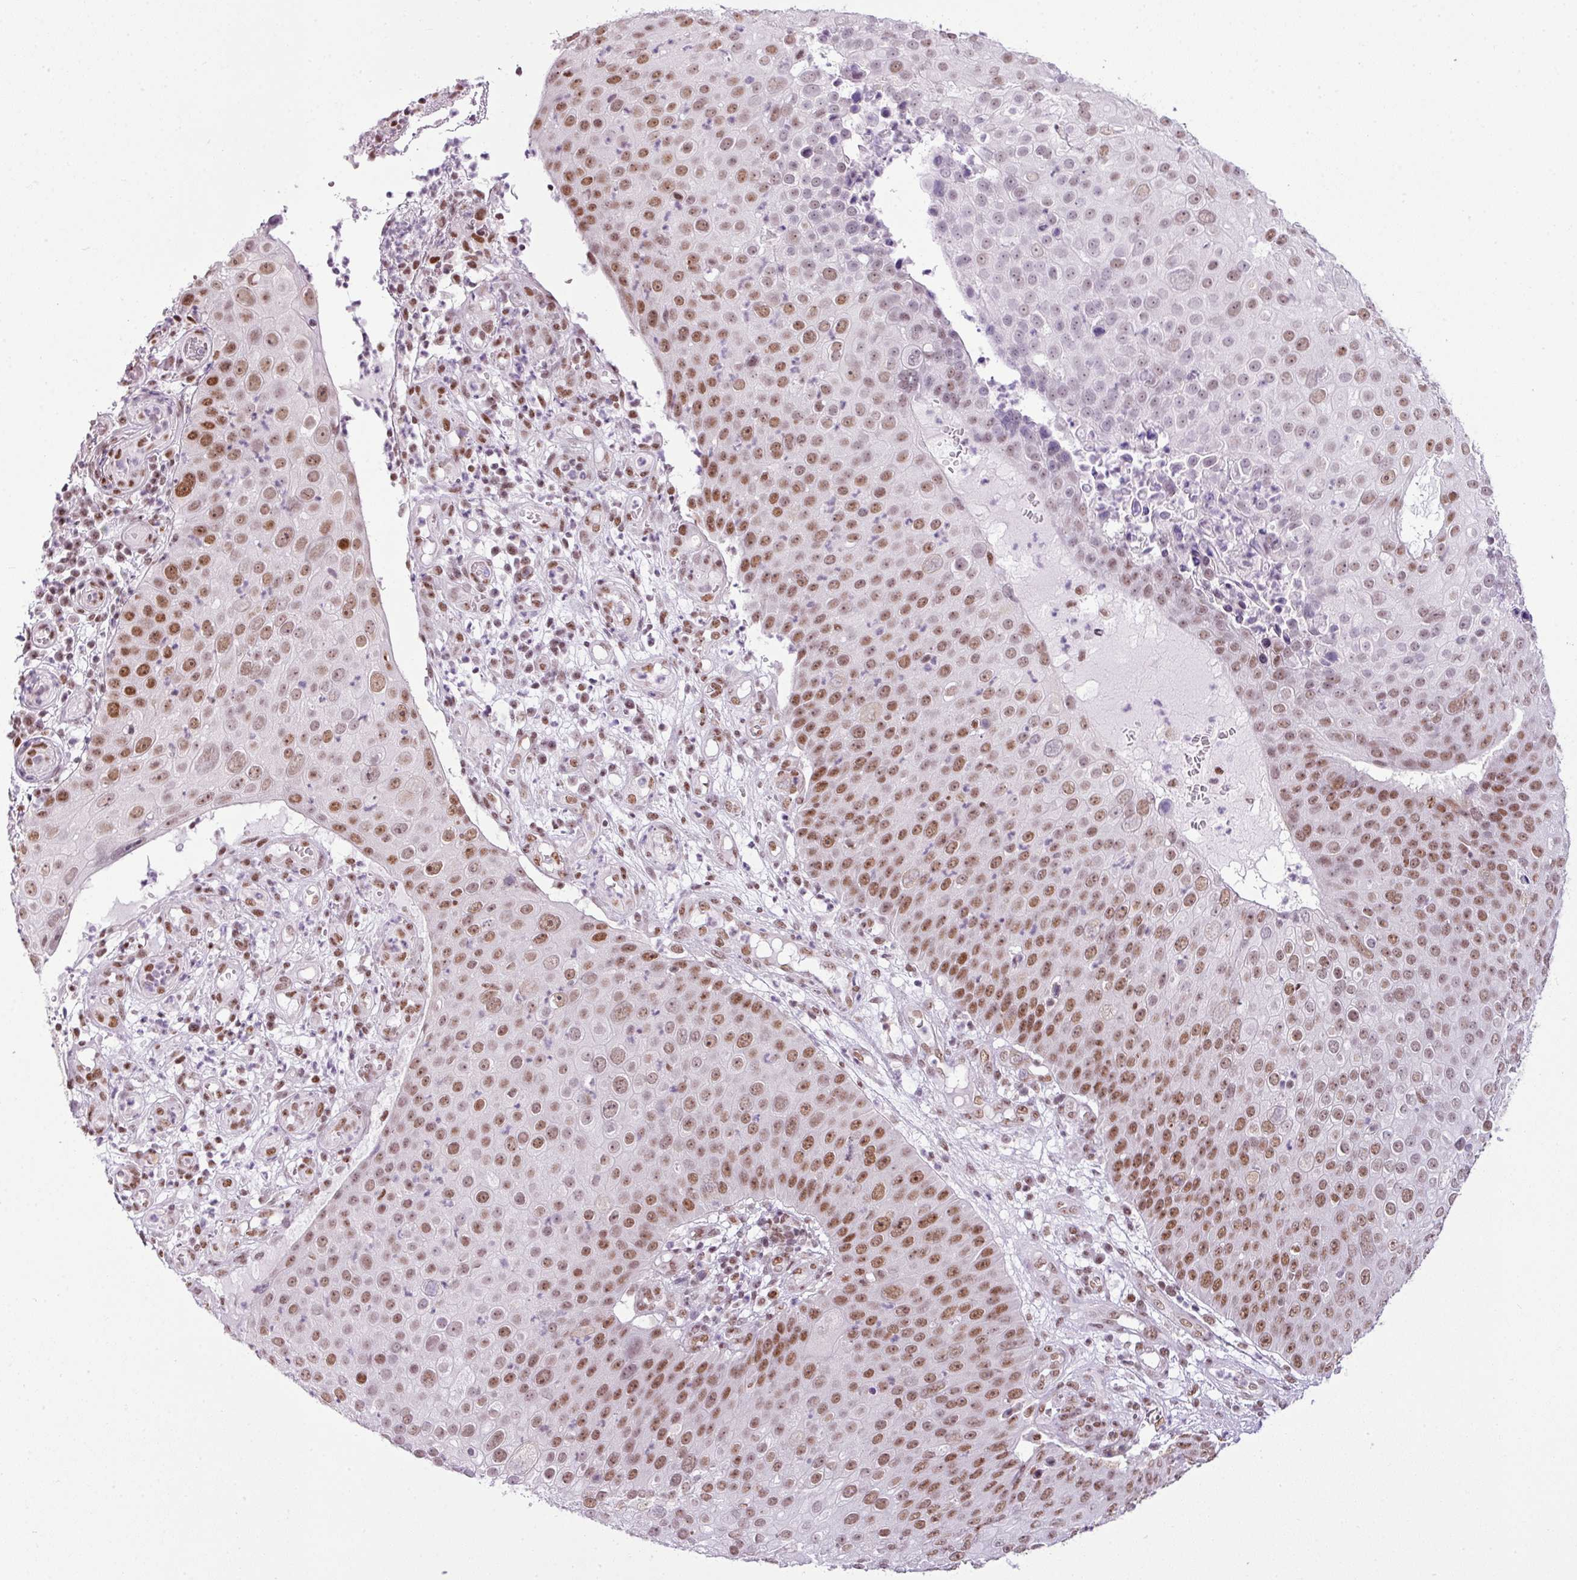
{"staining": {"intensity": "moderate", "quantity": ">75%", "location": "nuclear"}, "tissue": "skin cancer", "cell_type": "Tumor cells", "image_type": "cancer", "snomed": [{"axis": "morphology", "description": "Squamous cell carcinoma, NOS"}, {"axis": "topography", "description": "Skin"}], "caption": "There is medium levels of moderate nuclear positivity in tumor cells of squamous cell carcinoma (skin), as demonstrated by immunohistochemical staining (brown color).", "gene": "ARL6IP4", "patient": {"sex": "male", "age": 71}}